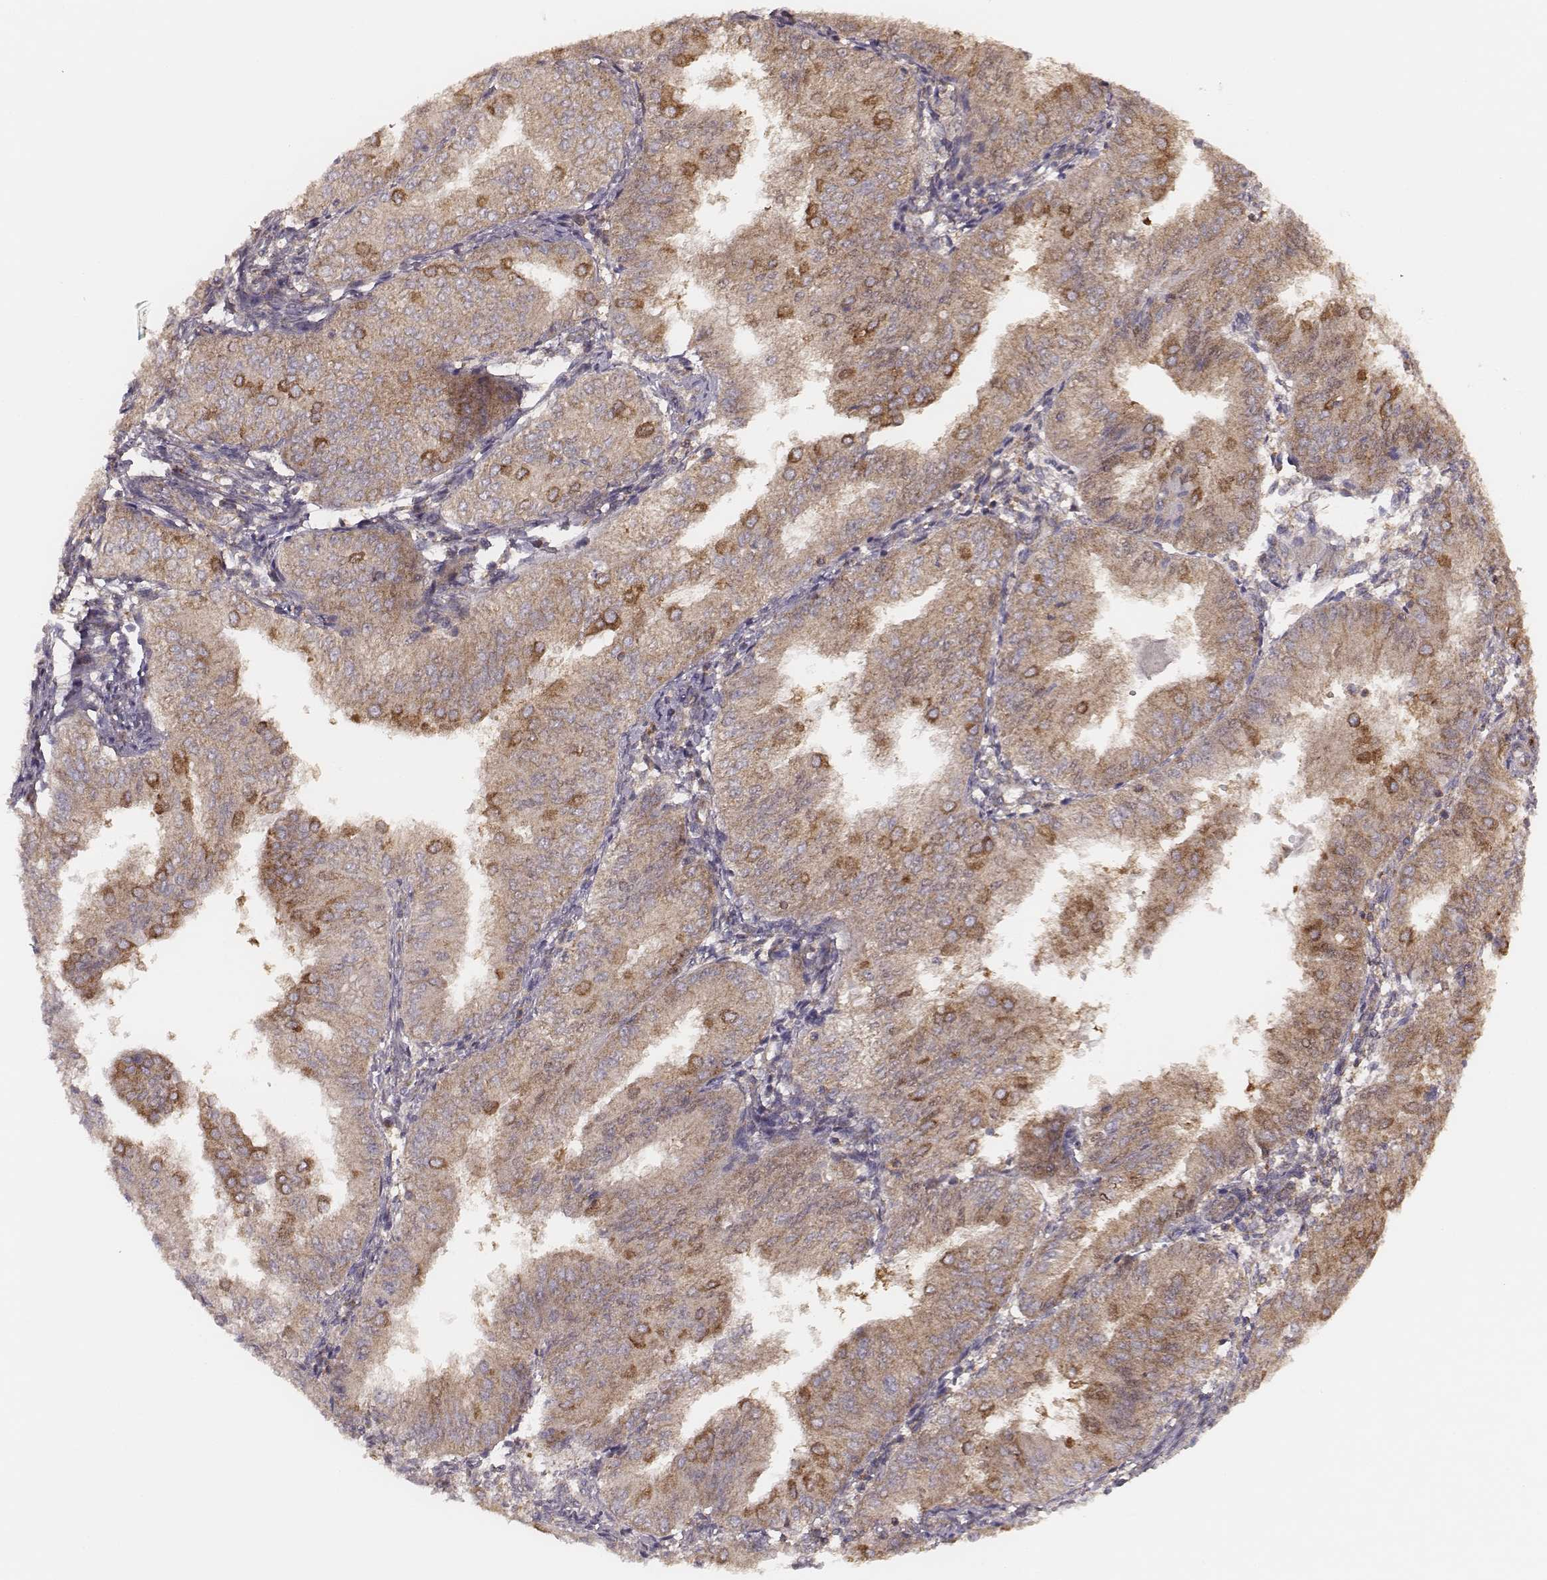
{"staining": {"intensity": "moderate", "quantity": "<25%", "location": "cytoplasmic/membranous"}, "tissue": "endometrial cancer", "cell_type": "Tumor cells", "image_type": "cancer", "snomed": [{"axis": "morphology", "description": "Adenocarcinoma, NOS"}, {"axis": "topography", "description": "Endometrium"}], "caption": "A low amount of moderate cytoplasmic/membranous expression is appreciated in approximately <25% of tumor cells in endometrial cancer tissue.", "gene": "CARS1", "patient": {"sex": "female", "age": 53}}